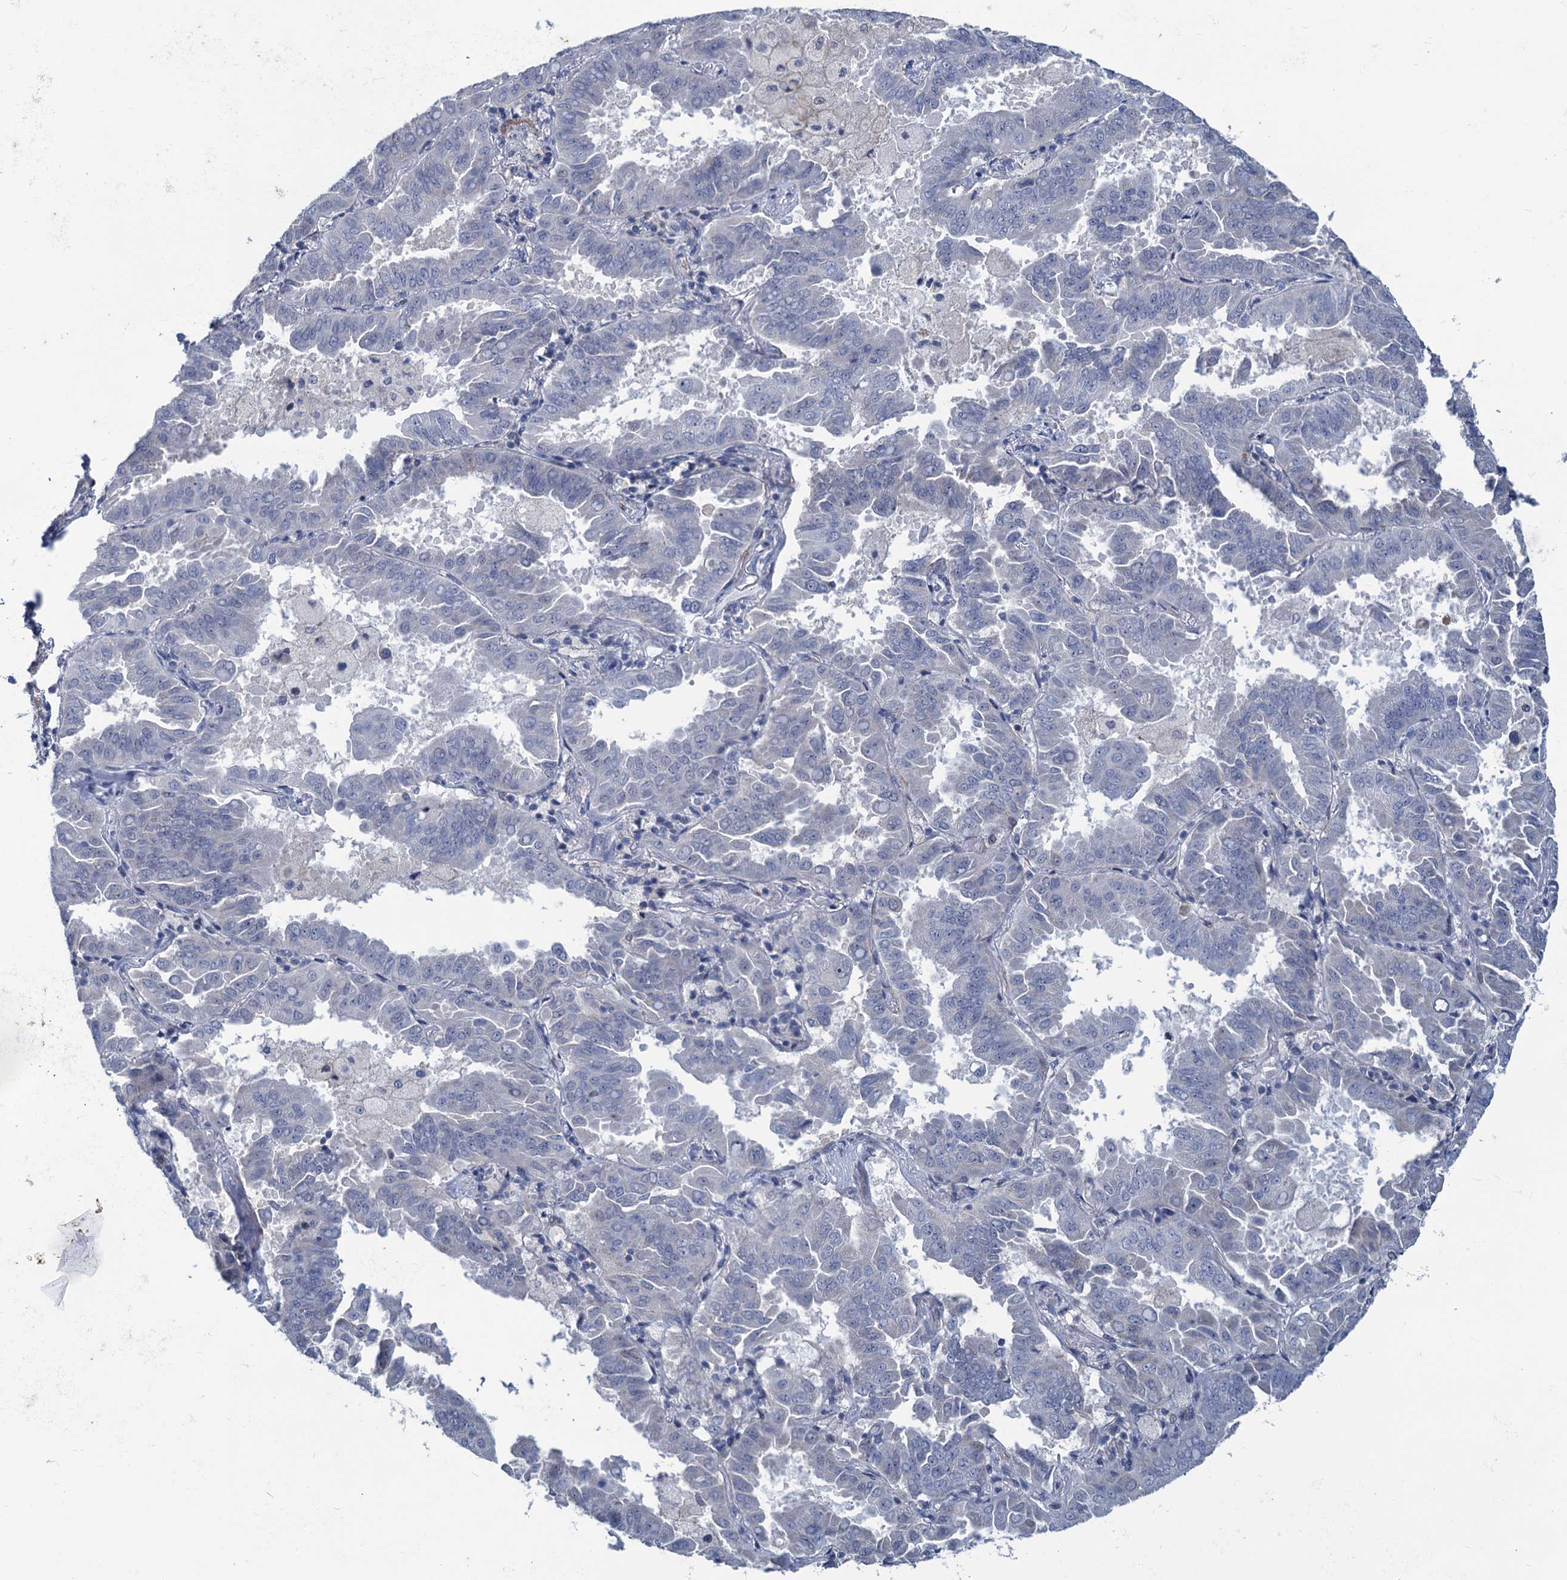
{"staining": {"intensity": "negative", "quantity": "none", "location": "none"}, "tissue": "lung cancer", "cell_type": "Tumor cells", "image_type": "cancer", "snomed": [{"axis": "morphology", "description": "Adenocarcinoma, NOS"}, {"axis": "topography", "description": "Lung"}], "caption": "DAB immunohistochemical staining of adenocarcinoma (lung) exhibits no significant staining in tumor cells.", "gene": "ESYT3", "patient": {"sex": "male", "age": 64}}